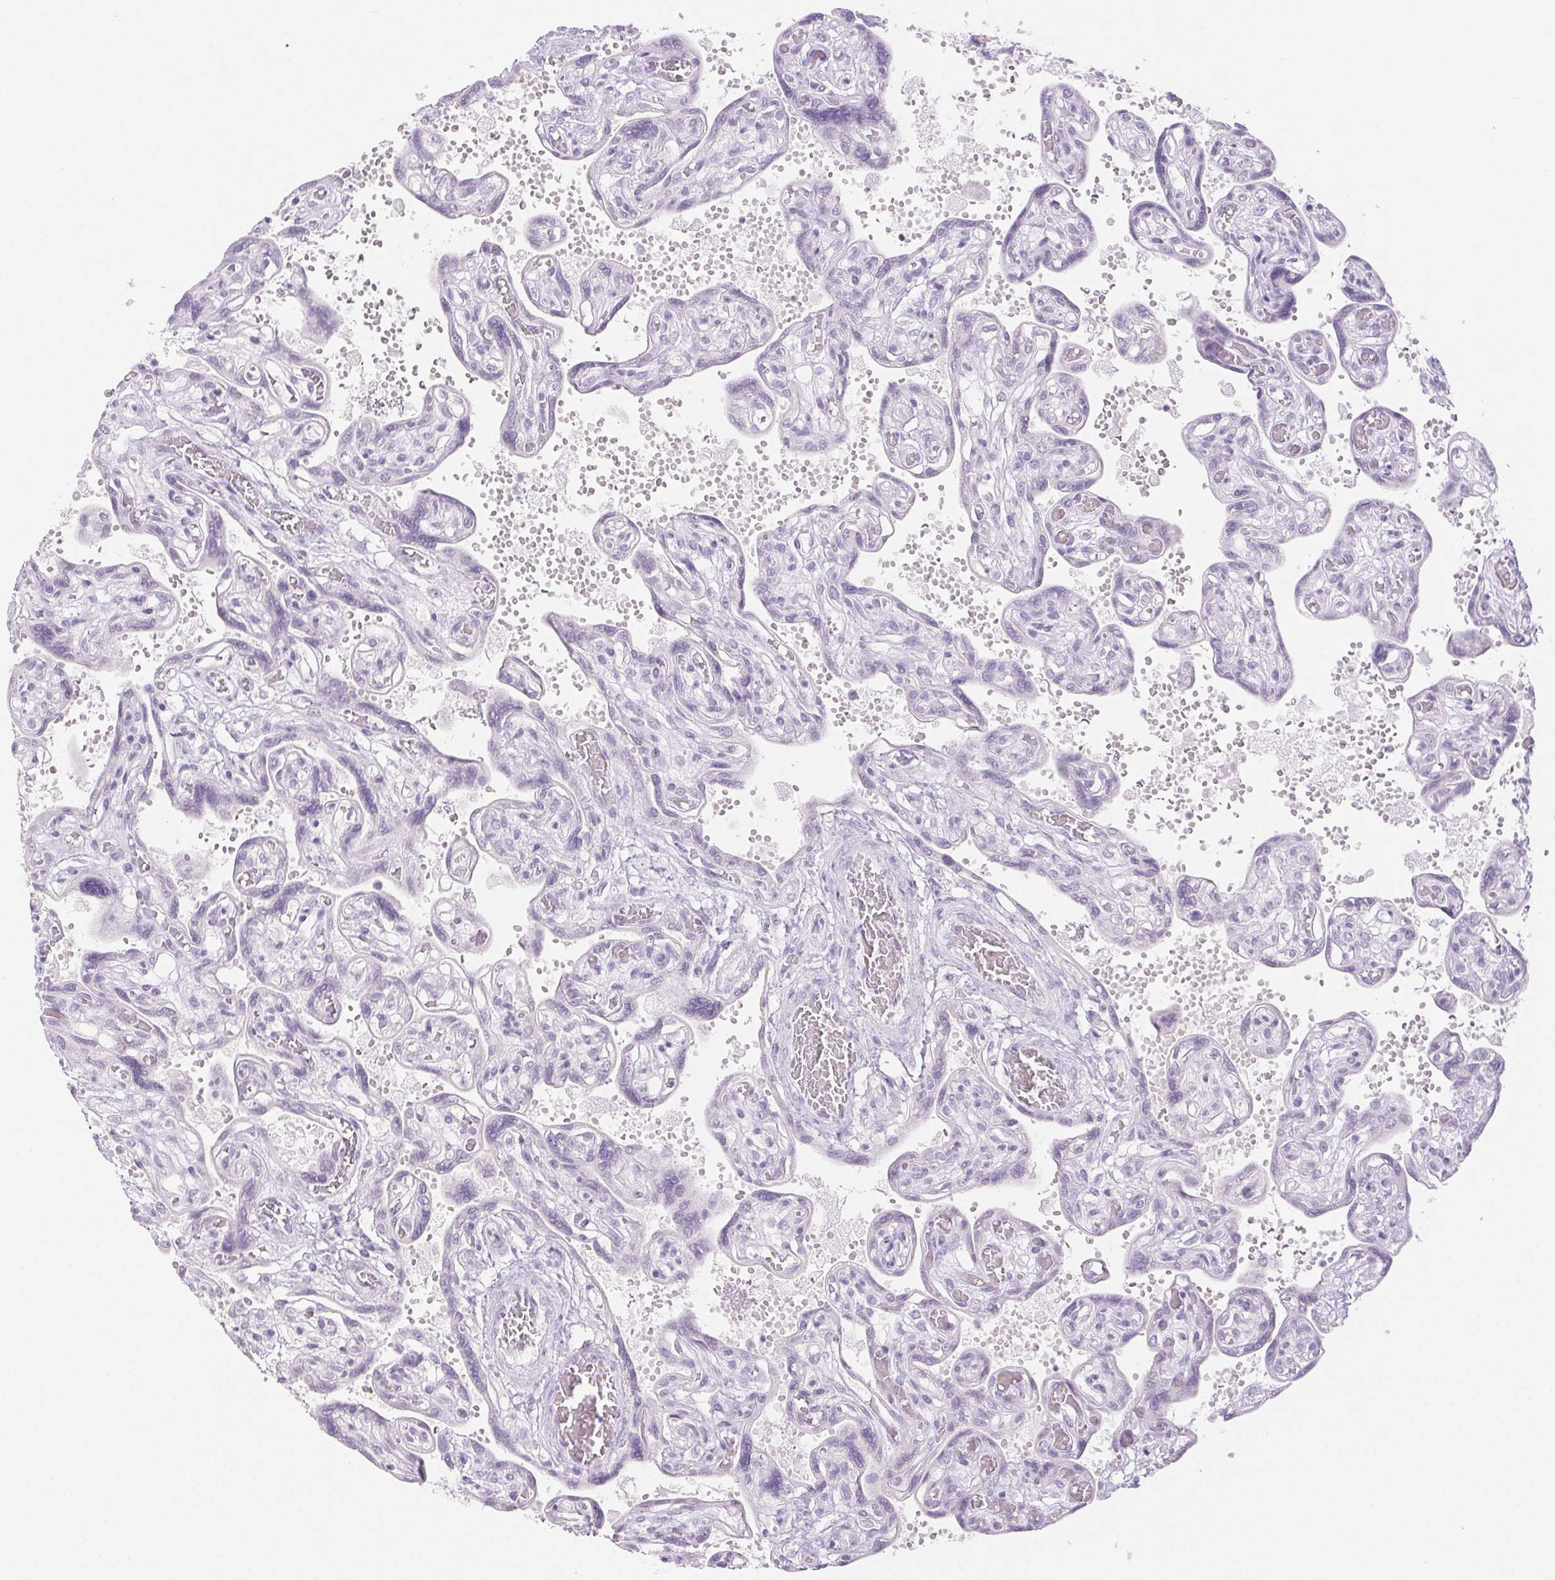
{"staining": {"intensity": "negative", "quantity": "none", "location": "none"}, "tissue": "placenta", "cell_type": "Decidual cells", "image_type": "normal", "snomed": [{"axis": "morphology", "description": "Normal tissue, NOS"}, {"axis": "topography", "description": "Placenta"}], "caption": "Photomicrograph shows no protein expression in decidual cells of benign placenta.", "gene": "PI3", "patient": {"sex": "female", "age": 32}}